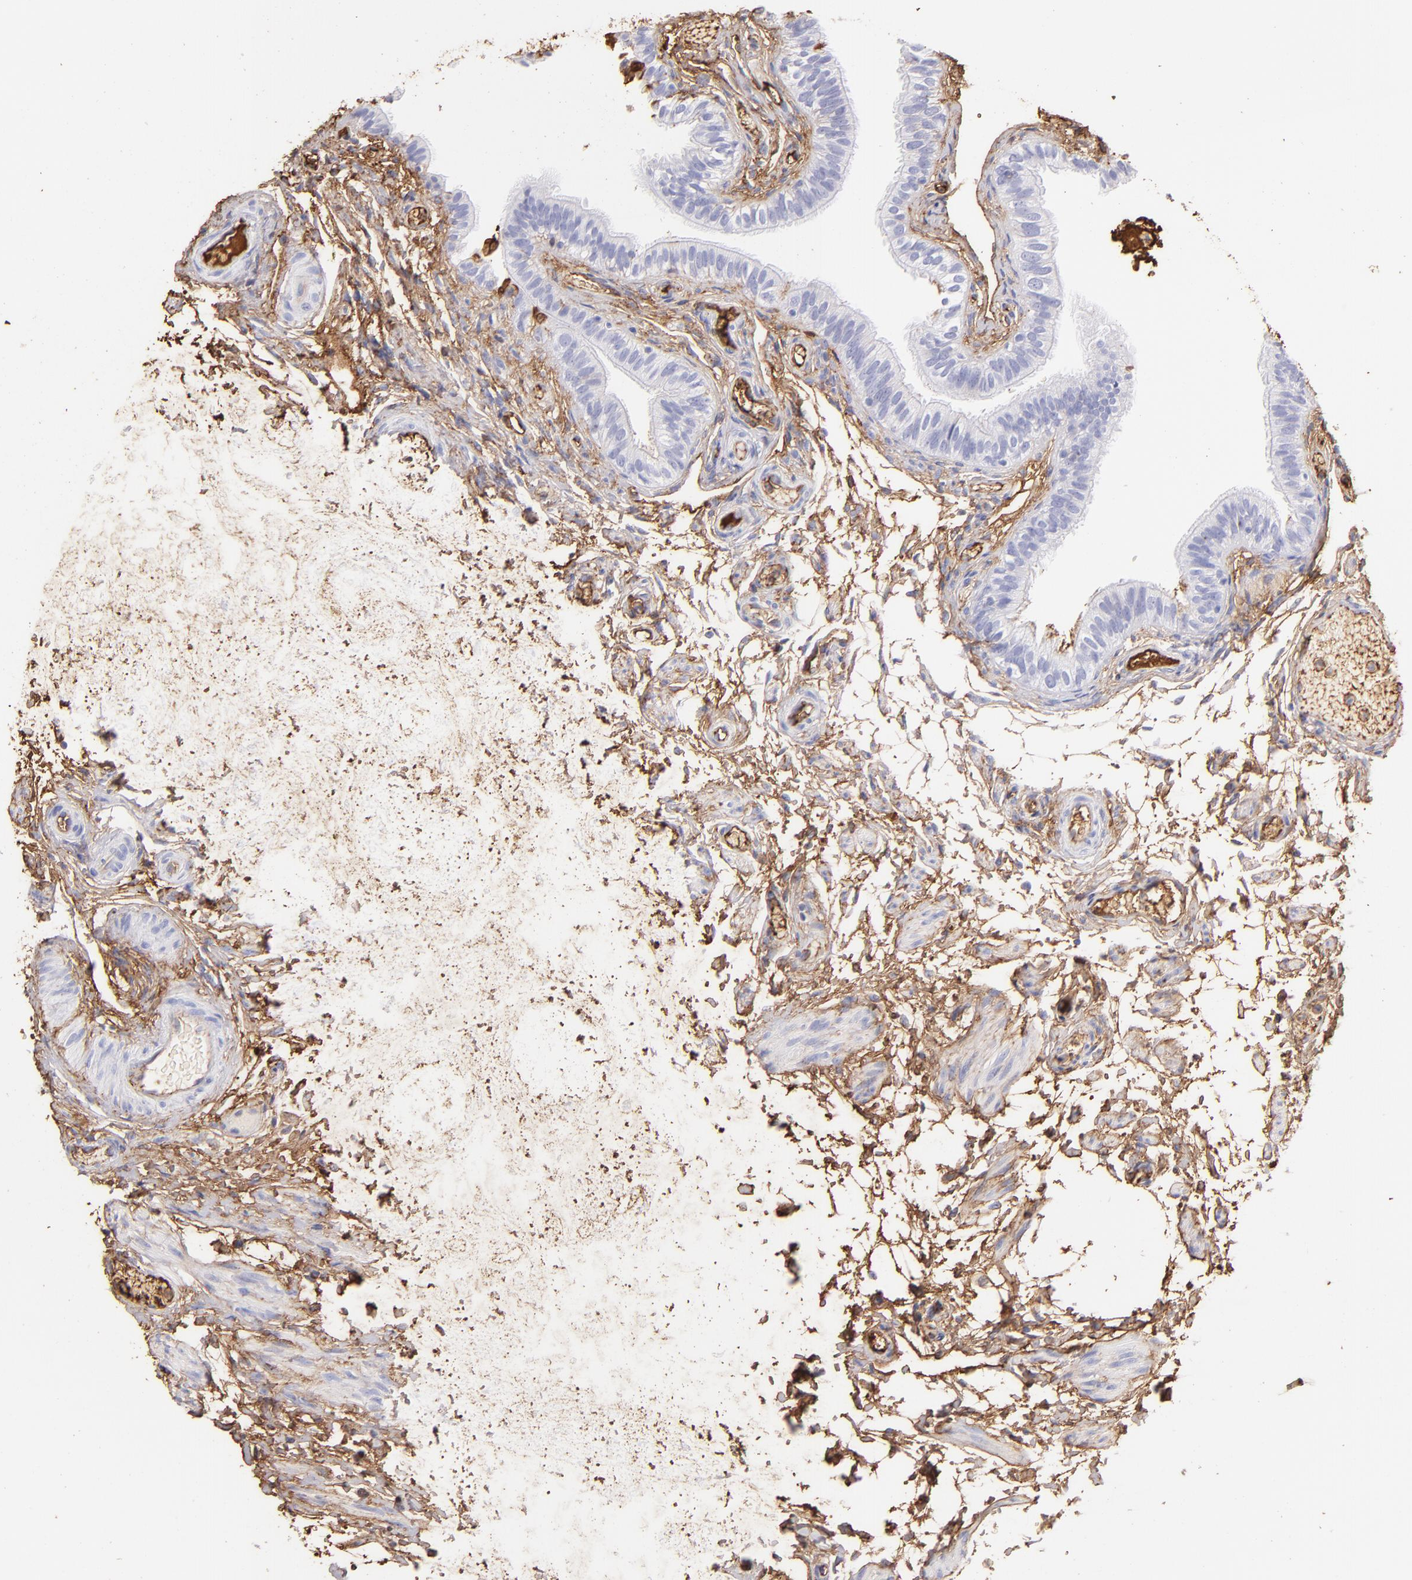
{"staining": {"intensity": "negative", "quantity": "none", "location": "none"}, "tissue": "fallopian tube", "cell_type": "Glandular cells", "image_type": "normal", "snomed": [{"axis": "morphology", "description": "Normal tissue, NOS"}, {"axis": "morphology", "description": "Dermoid, NOS"}, {"axis": "topography", "description": "Fallopian tube"}], "caption": "Immunohistochemistry image of benign human fallopian tube stained for a protein (brown), which shows no positivity in glandular cells.", "gene": "FGB", "patient": {"sex": "female", "age": 33}}